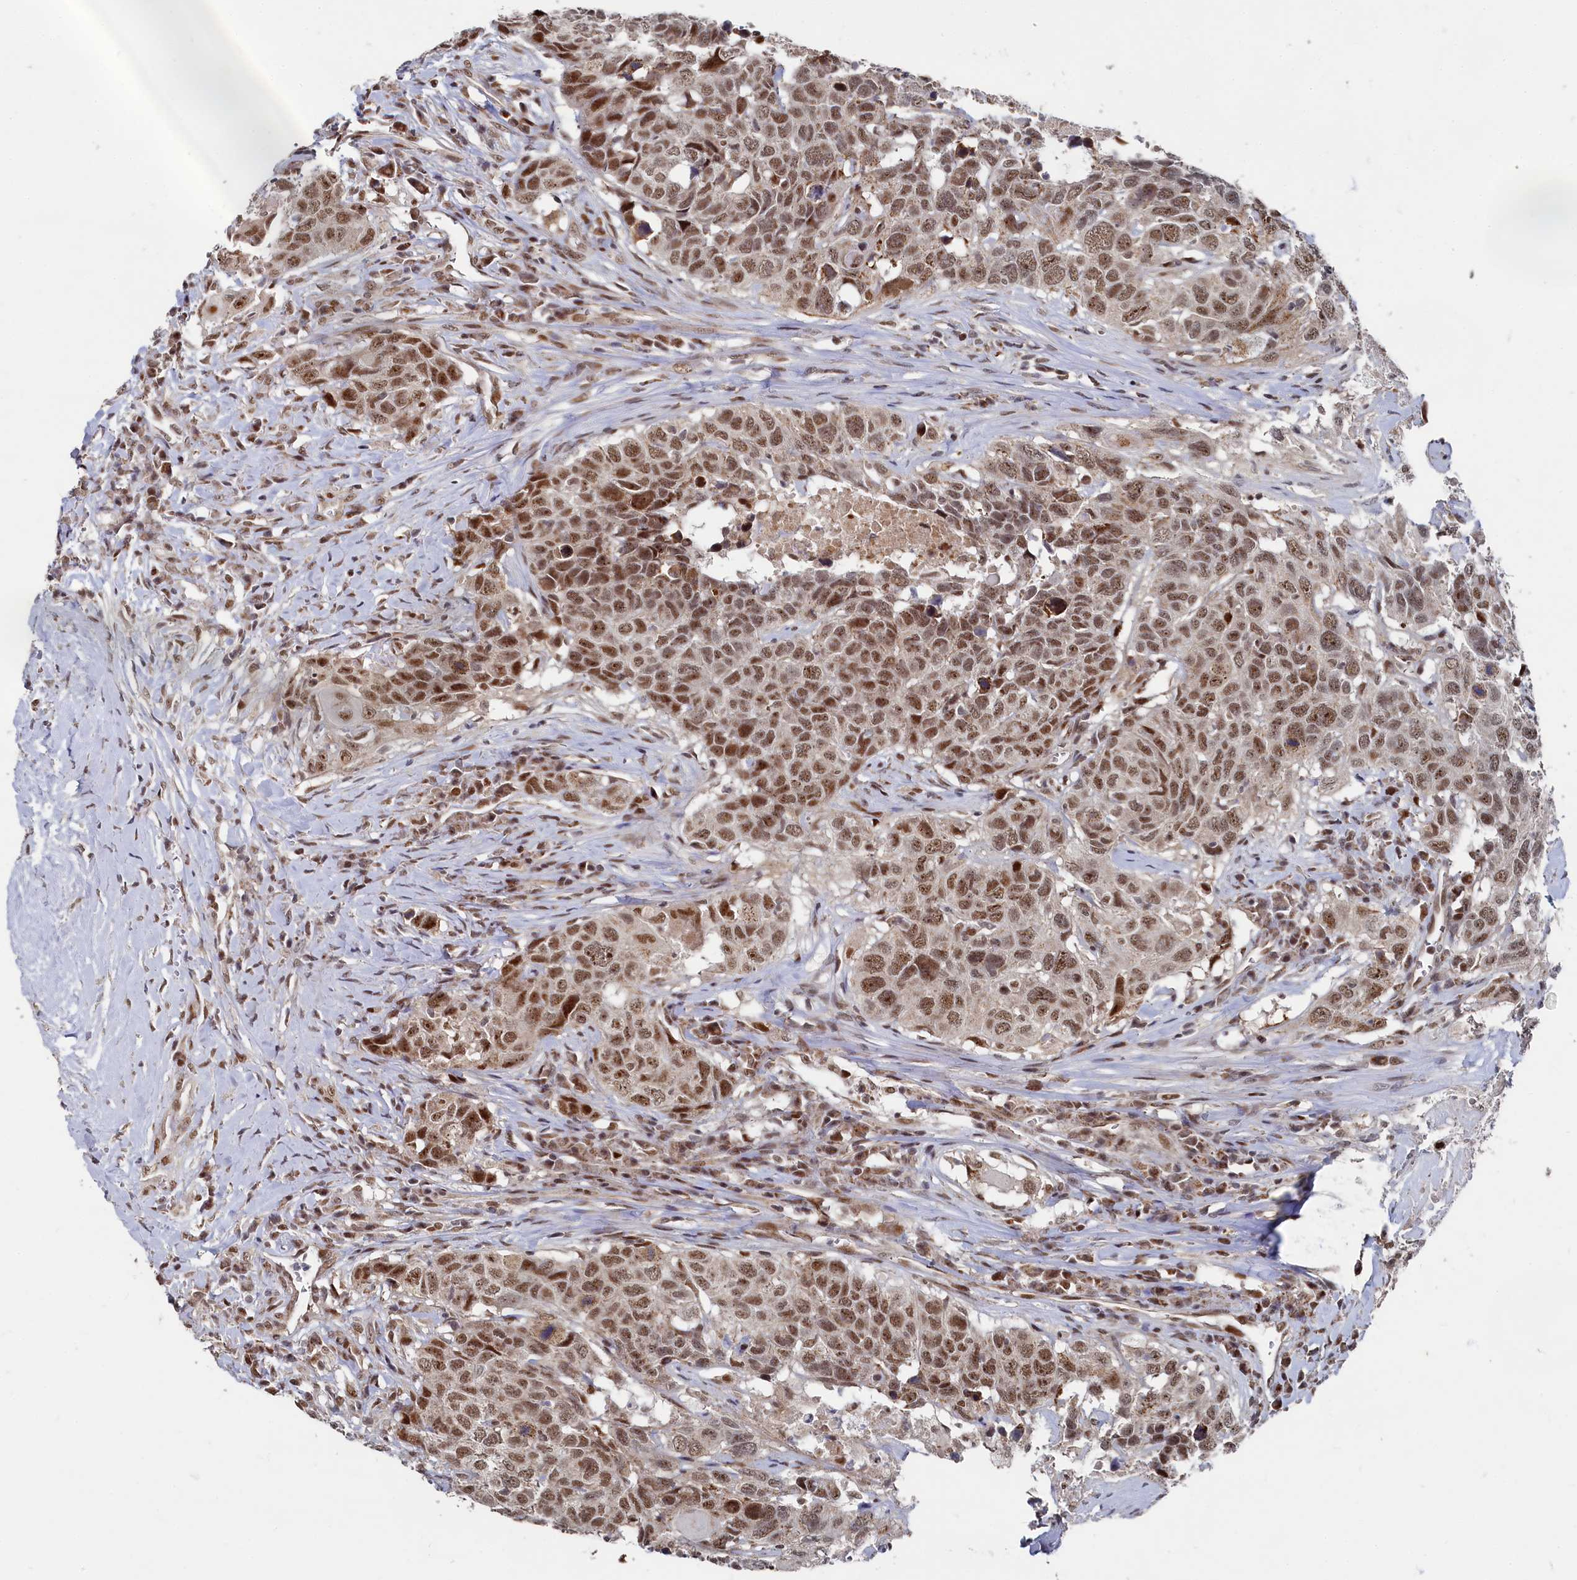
{"staining": {"intensity": "moderate", "quantity": ">75%", "location": "nuclear"}, "tissue": "head and neck cancer", "cell_type": "Tumor cells", "image_type": "cancer", "snomed": [{"axis": "morphology", "description": "Squamous cell carcinoma, NOS"}, {"axis": "topography", "description": "Head-Neck"}], "caption": "Head and neck cancer stained with immunohistochemistry (IHC) reveals moderate nuclear expression in about >75% of tumor cells.", "gene": "BUB3", "patient": {"sex": "male", "age": 66}}